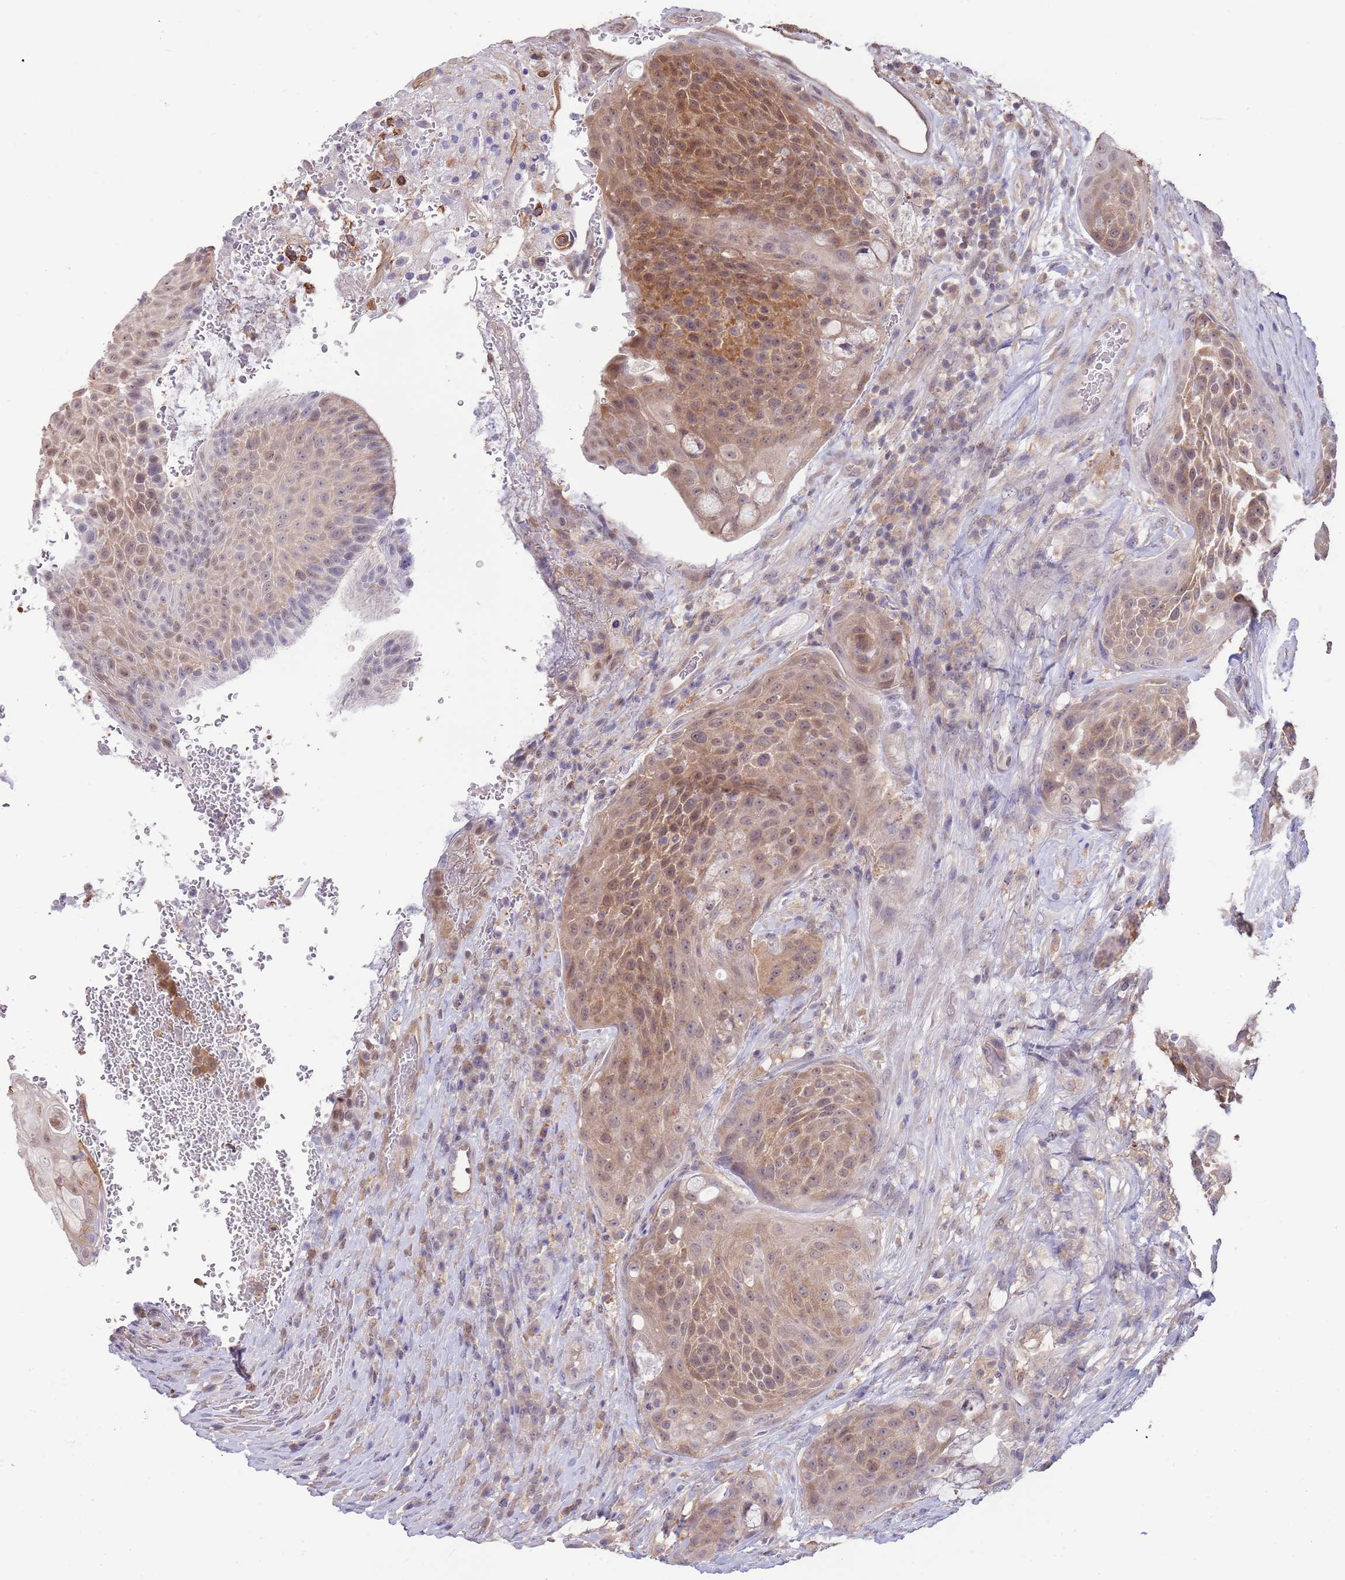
{"staining": {"intensity": "moderate", "quantity": ">75%", "location": "cytoplasmic/membranous,nuclear"}, "tissue": "urothelial cancer", "cell_type": "Tumor cells", "image_type": "cancer", "snomed": [{"axis": "morphology", "description": "Urothelial carcinoma, High grade"}, {"axis": "topography", "description": "Urinary bladder"}], "caption": "High-power microscopy captured an immunohistochemistry (IHC) image of urothelial carcinoma (high-grade), revealing moderate cytoplasmic/membranous and nuclear staining in approximately >75% of tumor cells.", "gene": "AP5S1", "patient": {"sex": "female", "age": 63}}